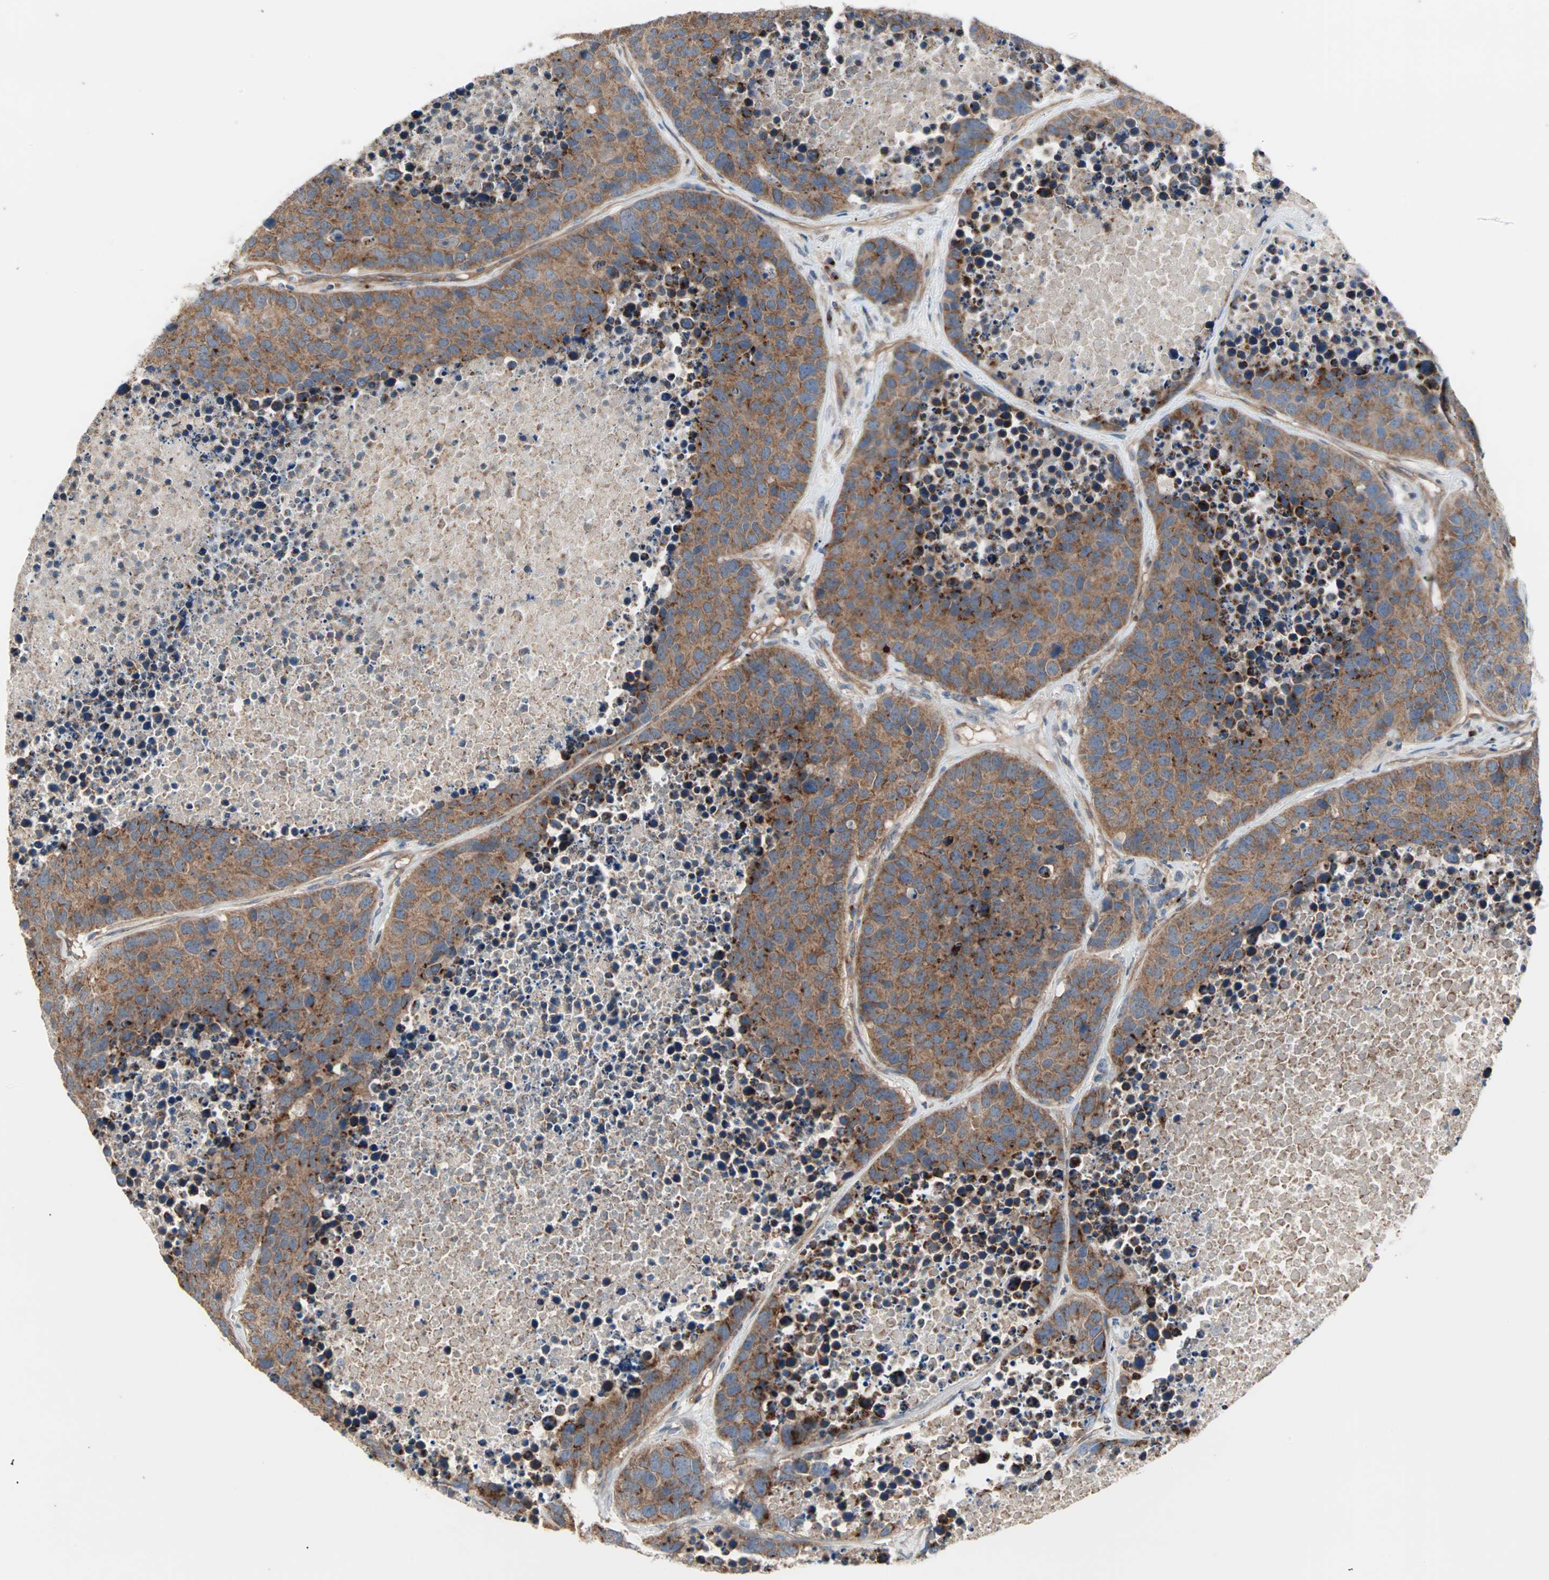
{"staining": {"intensity": "moderate", "quantity": ">75%", "location": "cytoplasmic/membranous"}, "tissue": "carcinoid", "cell_type": "Tumor cells", "image_type": "cancer", "snomed": [{"axis": "morphology", "description": "Carcinoid, malignant, NOS"}, {"axis": "topography", "description": "Lung"}], "caption": "Immunohistochemical staining of carcinoid (malignant) shows medium levels of moderate cytoplasmic/membranous protein staining in about >75% of tumor cells.", "gene": "PDE8A", "patient": {"sex": "male", "age": 60}}